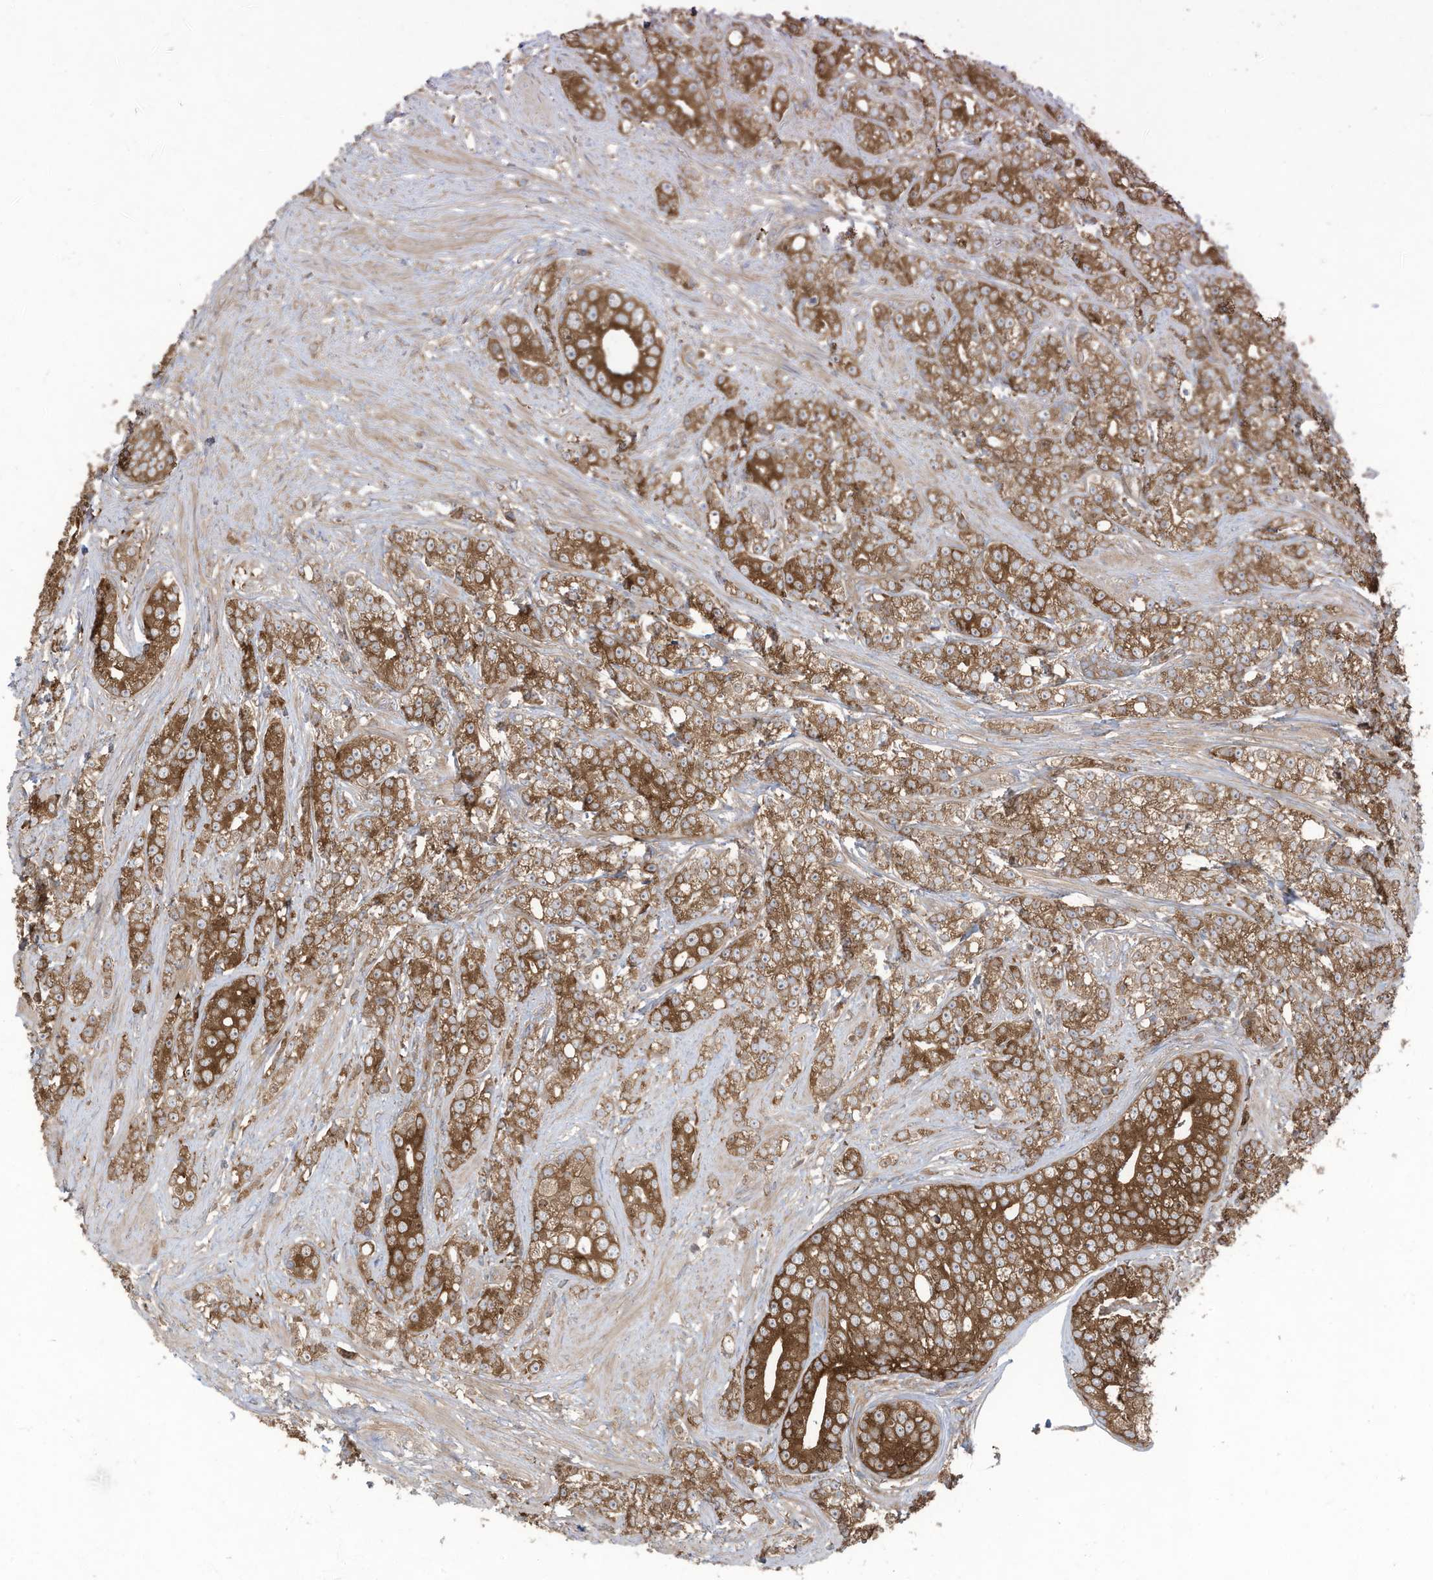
{"staining": {"intensity": "moderate", "quantity": ">75%", "location": "cytoplasmic/membranous"}, "tissue": "prostate cancer", "cell_type": "Tumor cells", "image_type": "cancer", "snomed": [{"axis": "morphology", "description": "Adenocarcinoma, High grade"}, {"axis": "topography", "description": "Prostate"}], "caption": "Immunohistochemistry of prostate high-grade adenocarcinoma shows medium levels of moderate cytoplasmic/membranous positivity in about >75% of tumor cells.", "gene": "OLA1", "patient": {"sex": "male", "age": 69}}